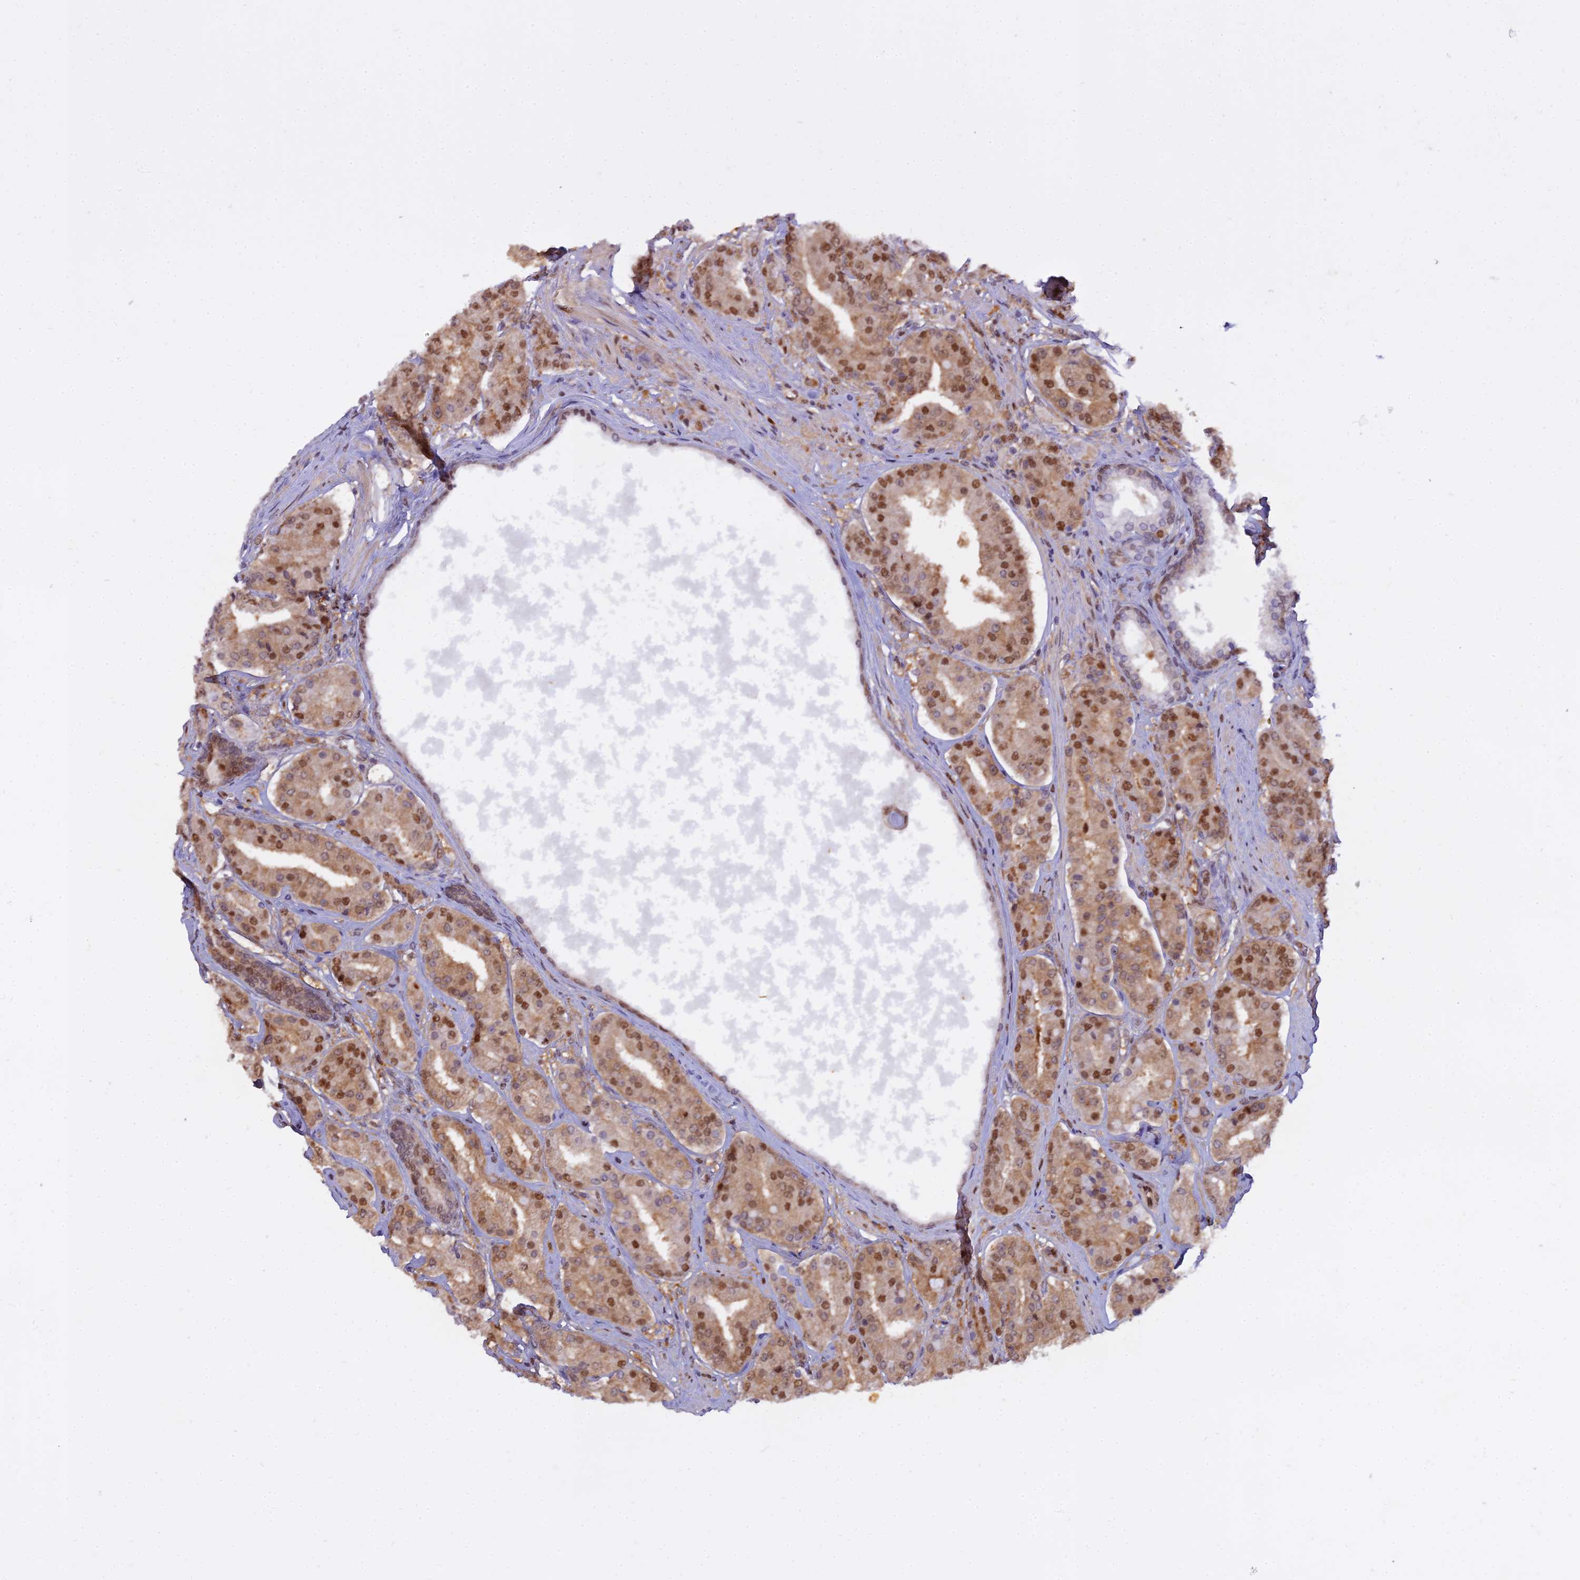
{"staining": {"intensity": "strong", "quantity": ">75%", "location": "nuclear"}, "tissue": "prostate cancer", "cell_type": "Tumor cells", "image_type": "cancer", "snomed": [{"axis": "morphology", "description": "Adenocarcinoma, High grade"}, {"axis": "topography", "description": "Prostate"}], "caption": "Immunohistochemical staining of prostate adenocarcinoma (high-grade) exhibits high levels of strong nuclear positivity in approximately >75% of tumor cells.", "gene": "NPEPL1", "patient": {"sex": "male", "age": 63}}